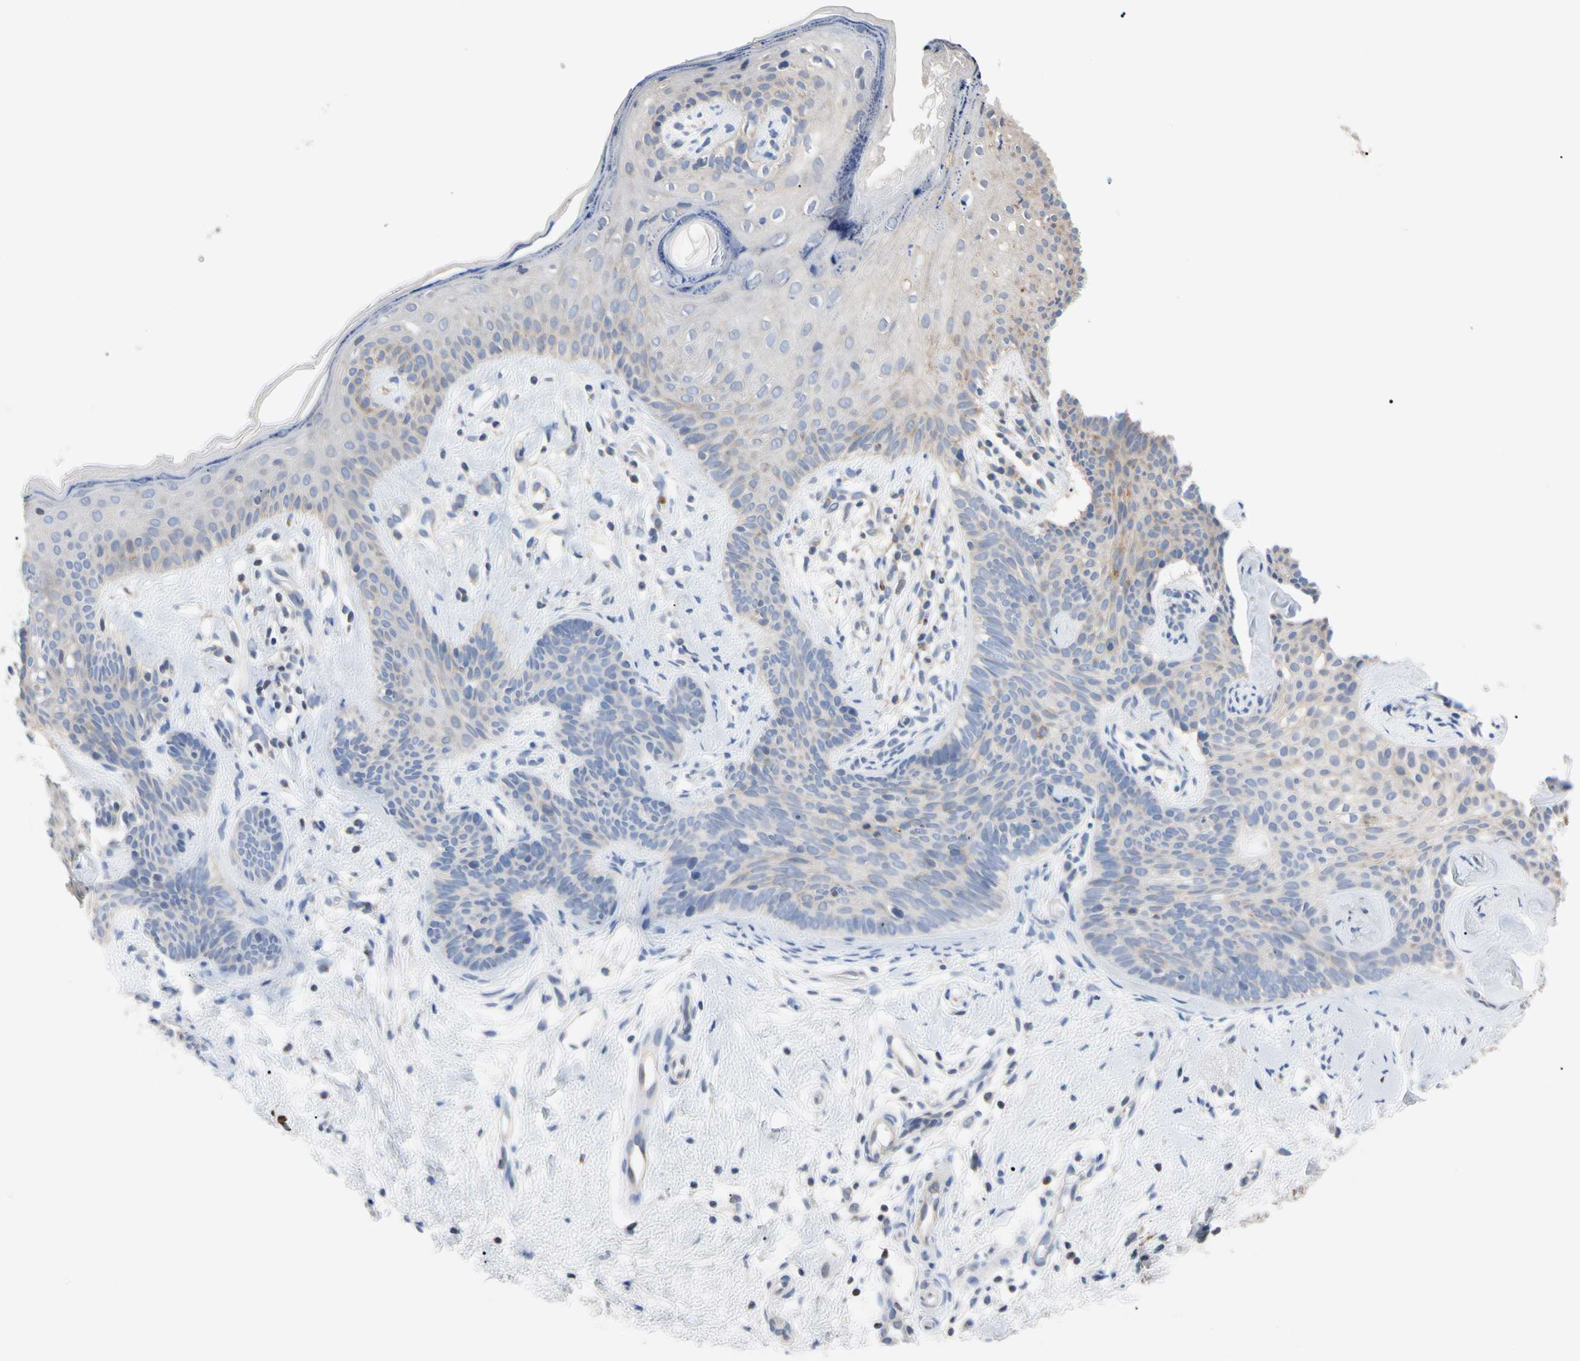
{"staining": {"intensity": "negative", "quantity": "none", "location": "none"}, "tissue": "skin cancer", "cell_type": "Tumor cells", "image_type": "cancer", "snomed": [{"axis": "morphology", "description": "Developmental malformation"}, {"axis": "morphology", "description": "Basal cell carcinoma"}, {"axis": "topography", "description": "Skin"}], "caption": "Immunohistochemistry (IHC) of human basal cell carcinoma (skin) reveals no positivity in tumor cells.", "gene": "MCL1", "patient": {"sex": "female", "age": 62}}